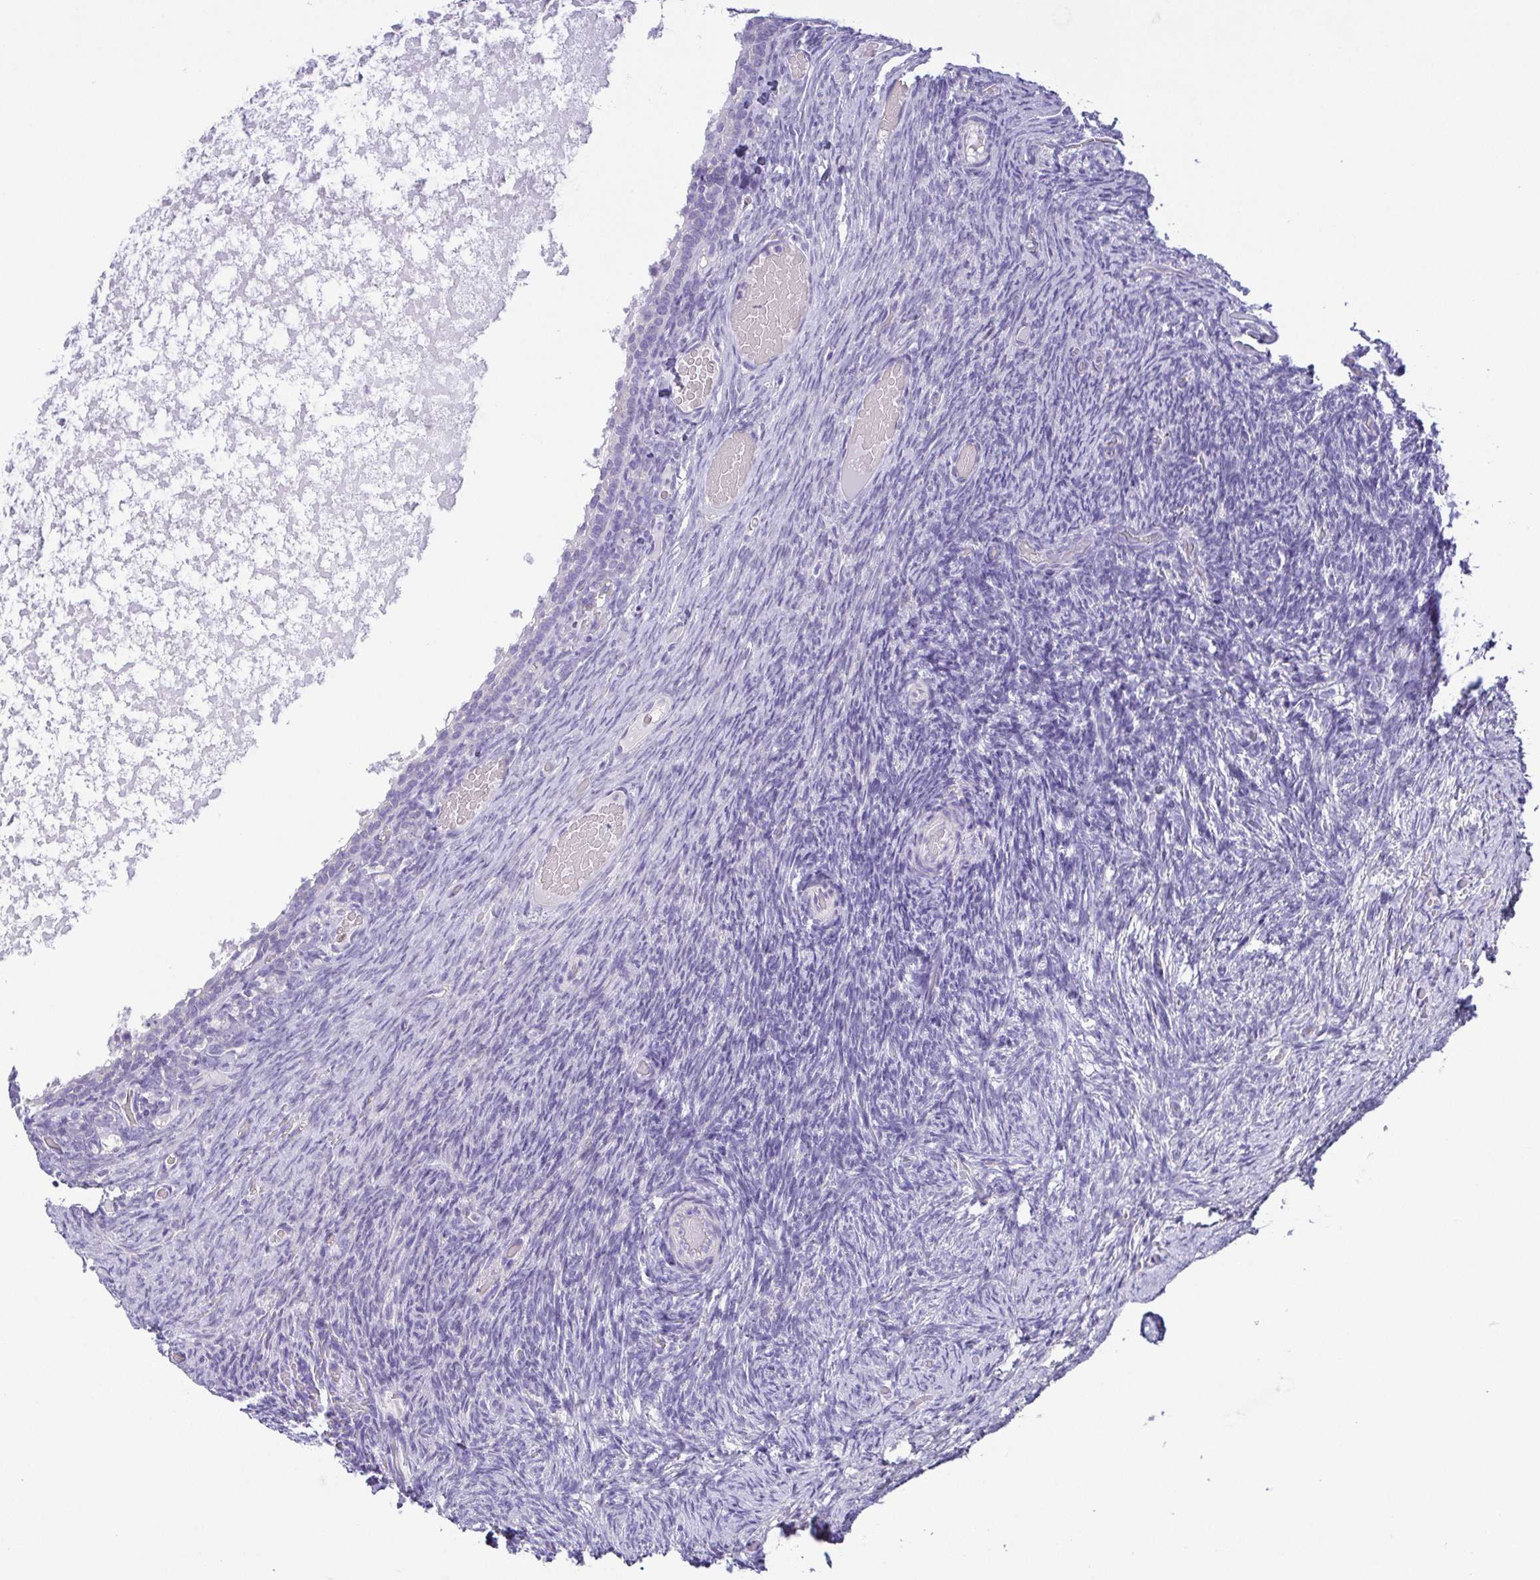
{"staining": {"intensity": "negative", "quantity": "none", "location": "none"}, "tissue": "ovary", "cell_type": "Ovarian stroma cells", "image_type": "normal", "snomed": [{"axis": "morphology", "description": "Normal tissue, NOS"}, {"axis": "topography", "description": "Ovary"}], "caption": "This is a histopathology image of IHC staining of unremarkable ovary, which shows no staining in ovarian stroma cells.", "gene": "PKDREJ", "patient": {"sex": "female", "age": 34}}